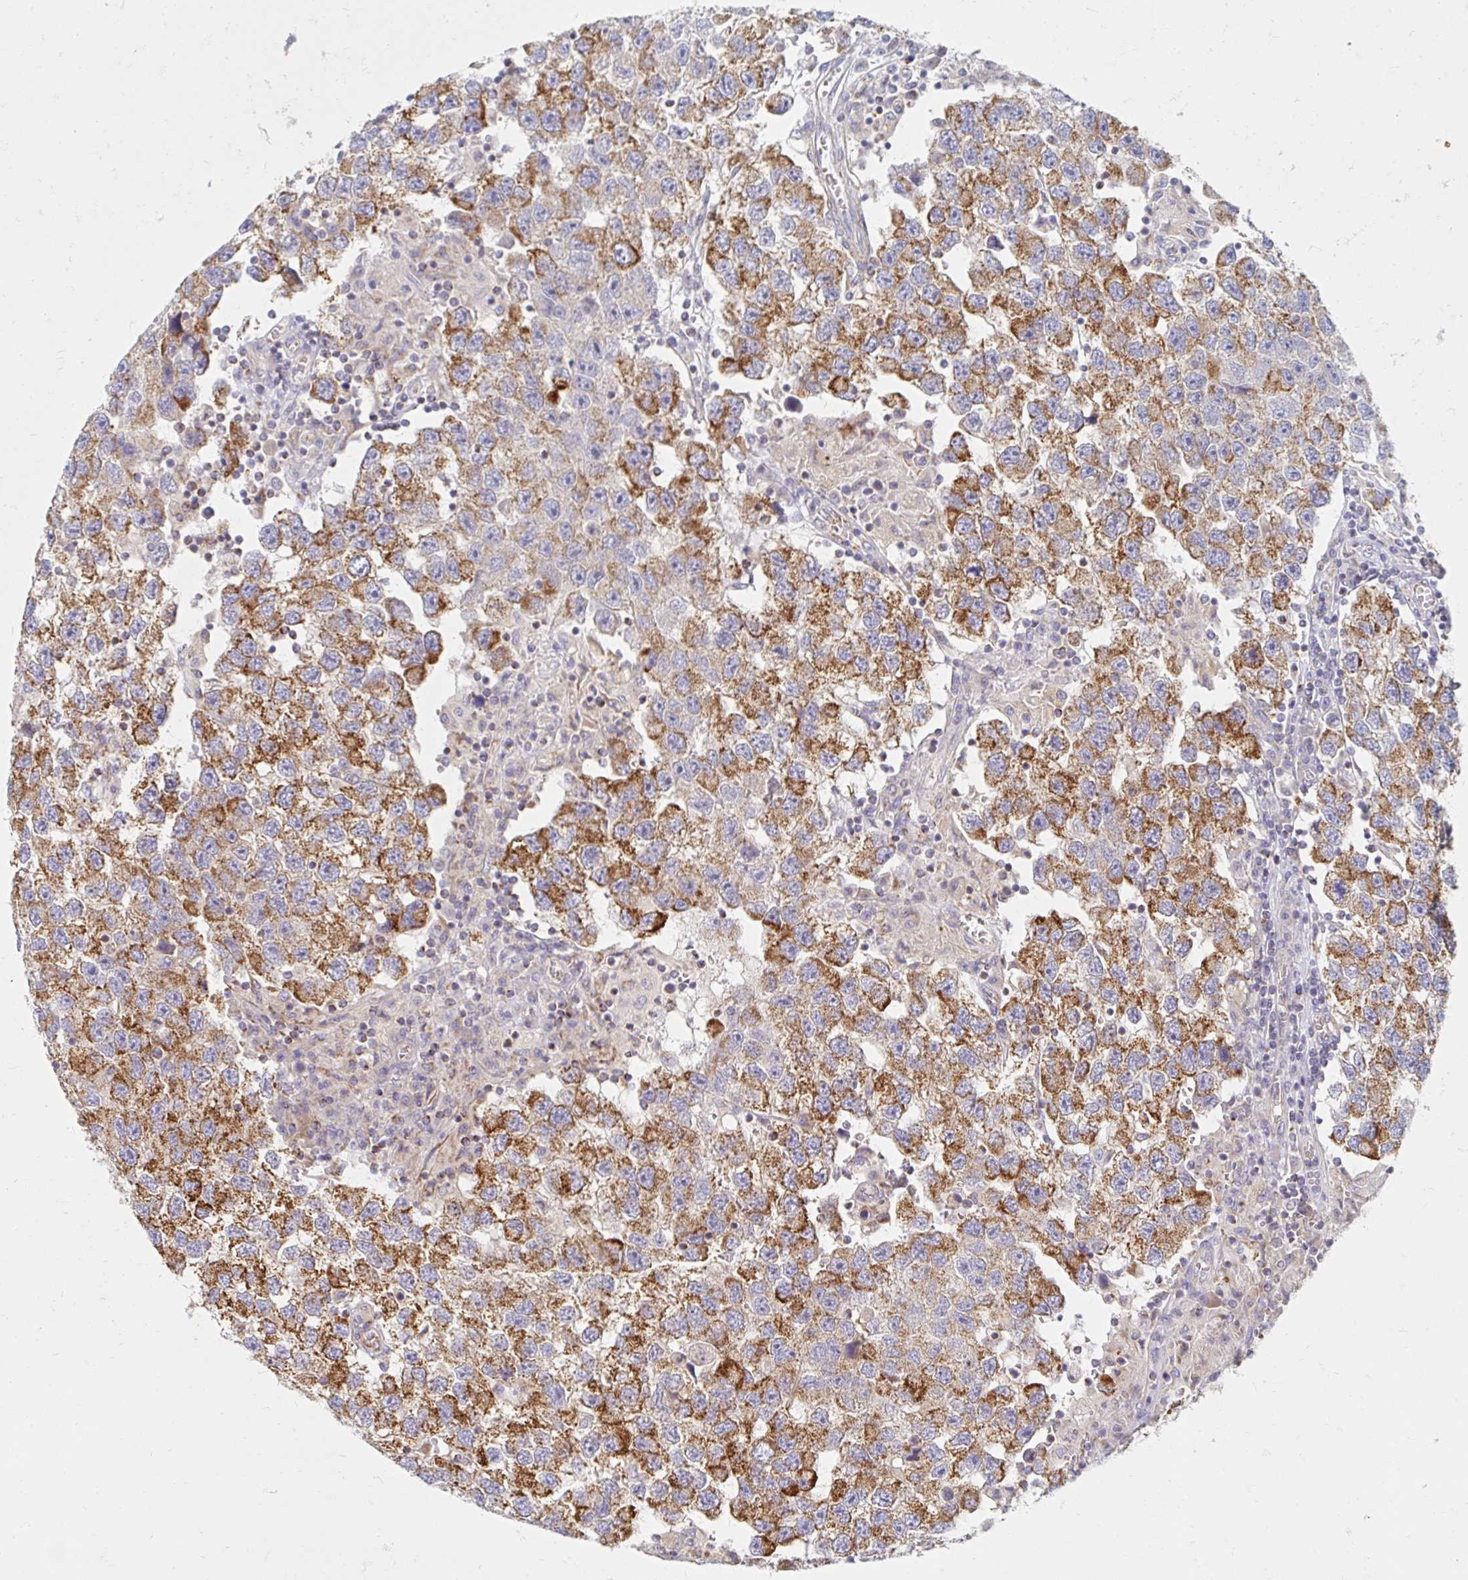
{"staining": {"intensity": "moderate", "quantity": ">75%", "location": "cytoplasmic/membranous"}, "tissue": "testis cancer", "cell_type": "Tumor cells", "image_type": "cancer", "snomed": [{"axis": "morphology", "description": "Seminoma, NOS"}, {"axis": "topography", "description": "Testis"}], "caption": "High-power microscopy captured an immunohistochemistry (IHC) histopathology image of testis cancer (seminoma), revealing moderate cytoplasmic/membranous positivity in approximately >75% of tumor cells. Nuclei are stained in blue.", "gene": "MAVS", "patient": {"sex": "male", "age": 26}}